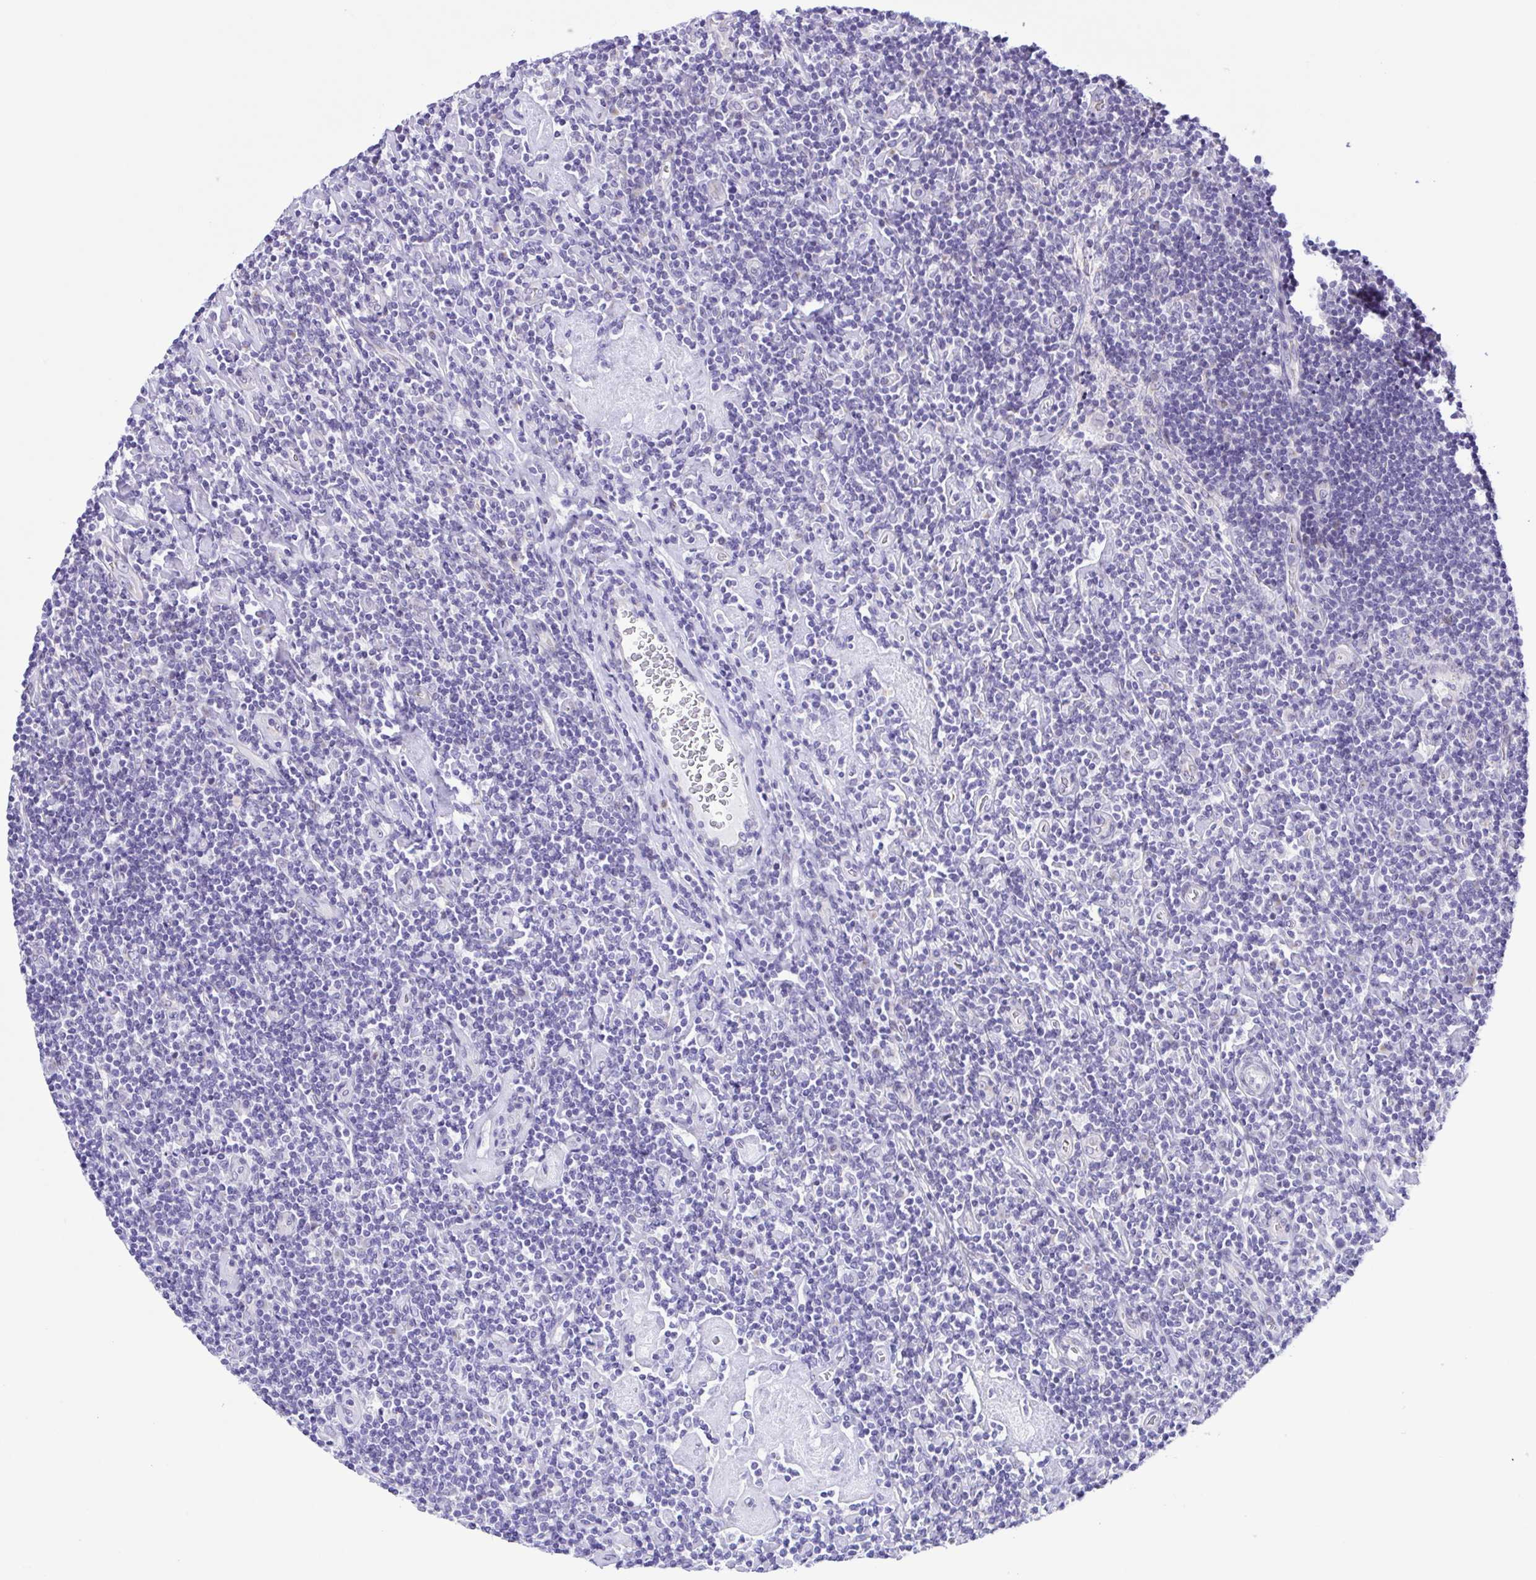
{"staining": {"intensity": "negative", "quantity": "none", "location": "none"}, "tissue": "lymphoma", "cell_type": "Tumor cells", "image_type": "cancer", "snomed": [{"axis": "morphology", "description": "Hodgkin's disease, NOS"}, {"axis": "topography", "description": "Lymph node"}], "caption": "A high-resolution micrograph shows IHC staining of lymphoma, which displays no significant positivity in tumor cells.", "gene": "TGM3", "patient": {"sex": "male", "age": 40}}